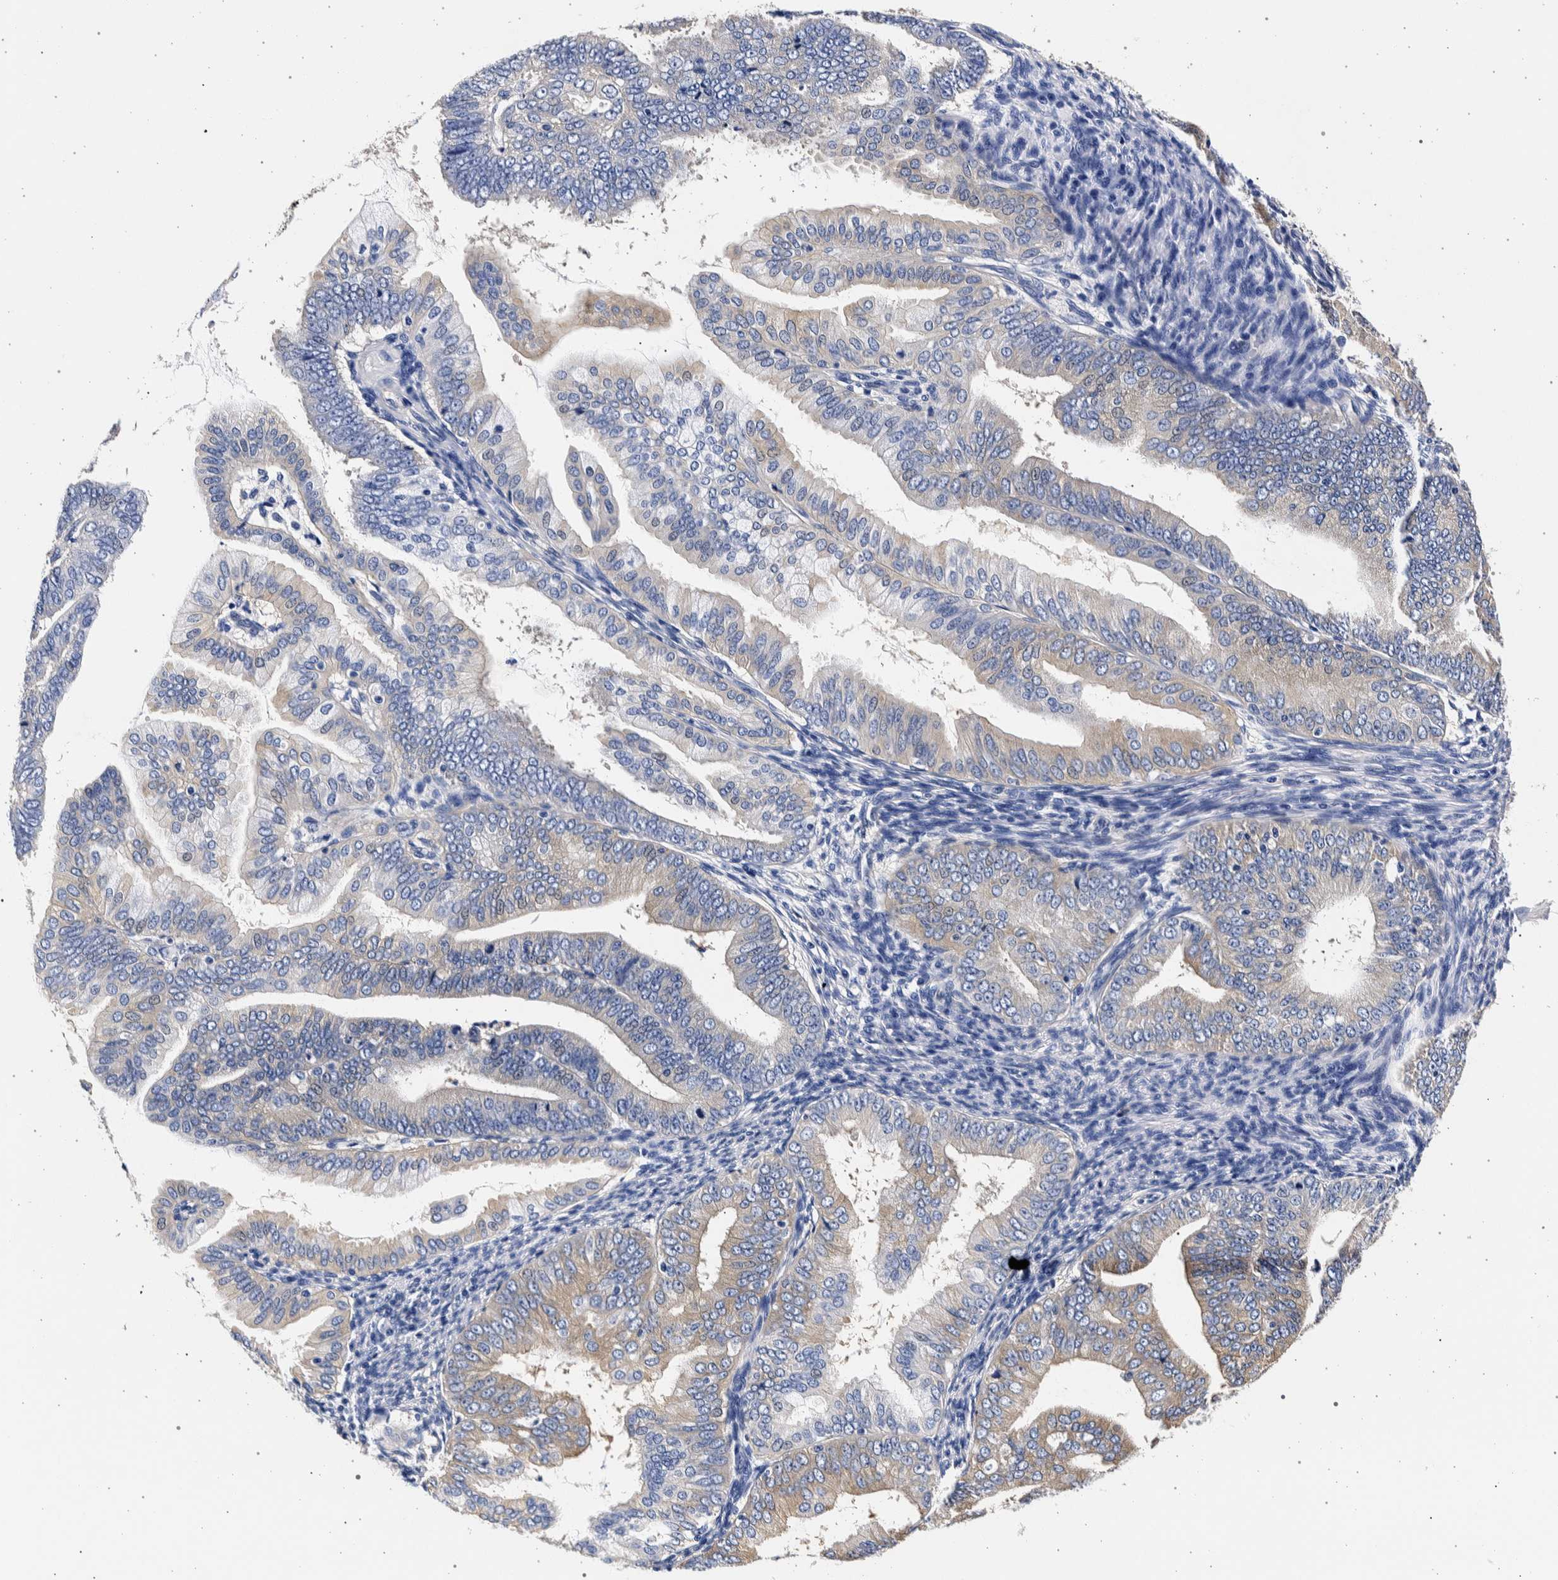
{"staining": {"intensity": "weak", "quantity": "25%-75%", "location": "cytoplasmic/membranous"}, "tissue": "endometrial cancer", "cell_type": "Tumor cells", "image_type": "cancer", "snomed": [{"axis": "morphology", "description": "Adenocarcinoma, NOS"}, {"axis": "topography", "description": "Endometrium"}], "caption": "Human endometrial adenocarcinoma stained for a protein (brown) shows weak cytoplasmic/membranous positive expression in approximately 25%-75% of tumor cells.", "gene": "NIBAN2", "patient": {"sex": "female", "age": 63}}